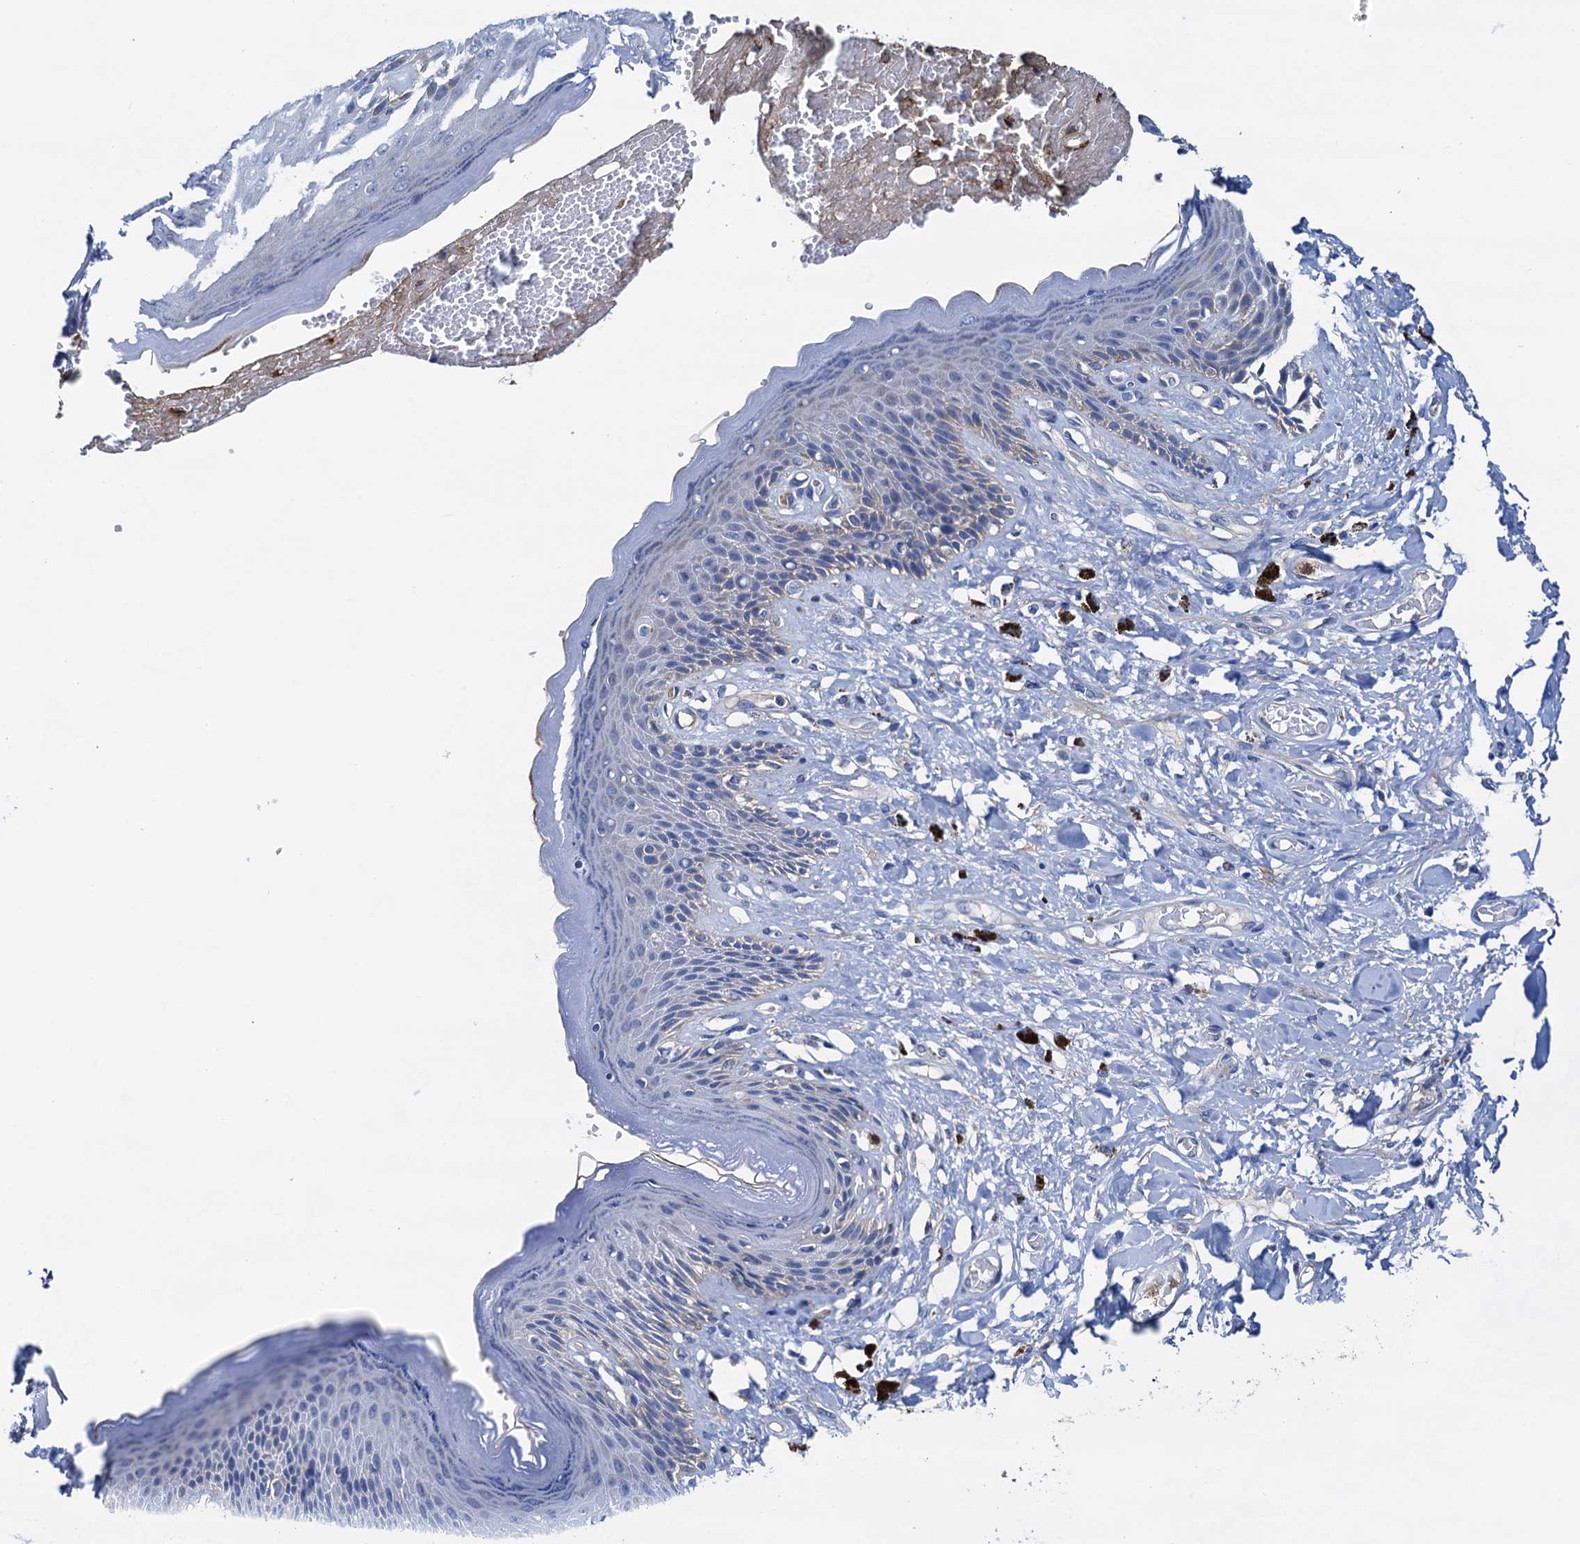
{"staining": {"intensity": "weak", "quantity": "<25%", "location": "cytoplasmic/membranous"}, "tissue": "skin", "cell_type": "Epidermal cells", "image_type": "normal", "snomed": [{"axis": "morphology", "description": "Normal tissue, NOS"}, {"axis": "topography", "description": "Anal"}], "caption": "This is a histopathology image of IHC staining of normal skin, which shows no positivity in epidermal cells. (DAB (3,3'-diaminobenzidine) IHC visualized using brightfield microscopy, high magnification).", "gene": "RASSF9", "patient": {"sex": "female", "age": 78}}